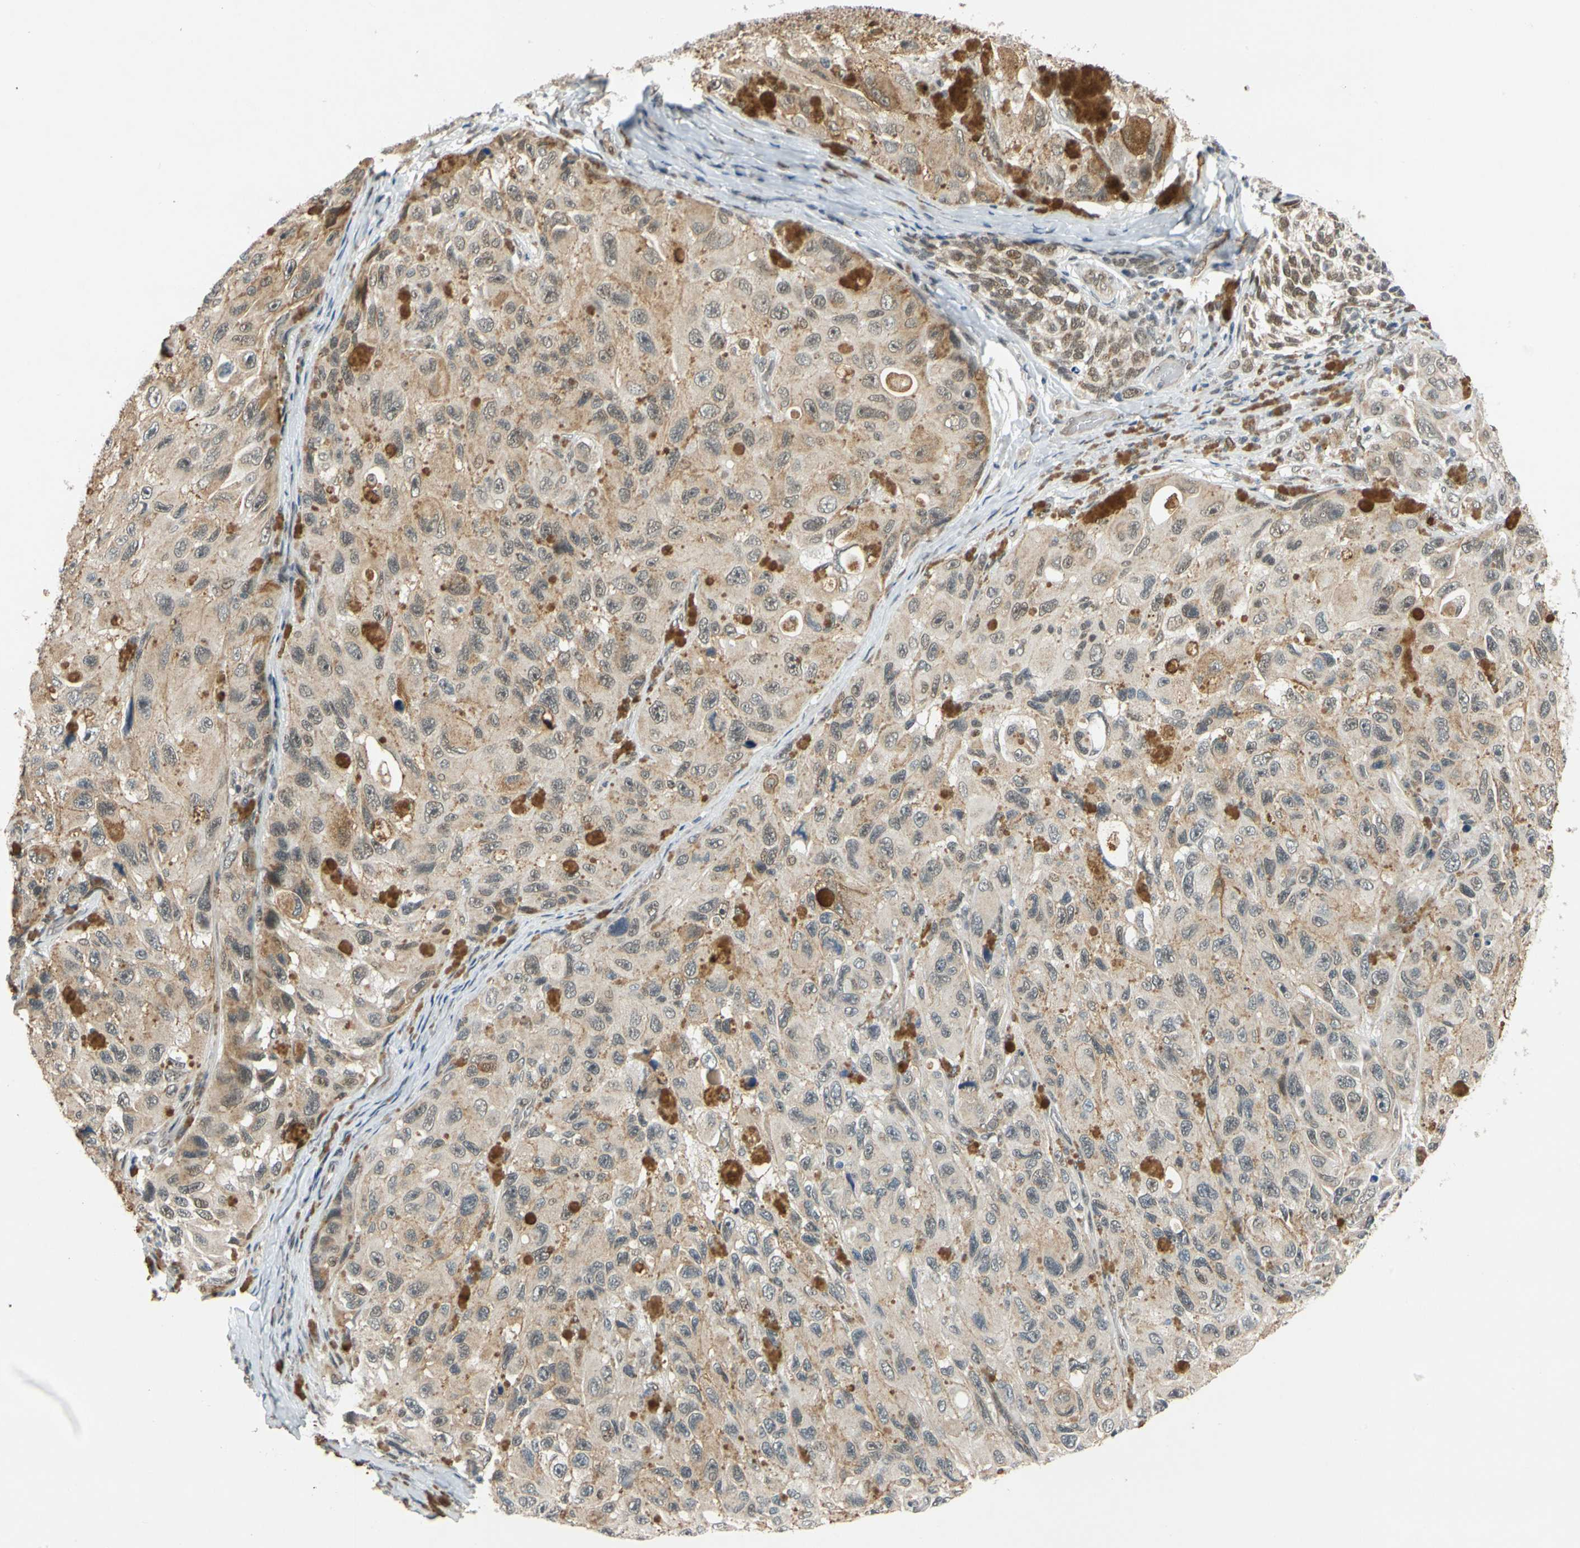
{"staining": {"intensity": "weak", "quantity": ">75%", "location": "cytoplasmic/membranous"}, "tissue": "melanoma", "cell_type": "Tumor cells", "image_type": "cancer", "snomed": [{"axis": "morphology", "description": "Malignant melanoma, NOS"}, {"axis": "topography", "description": "Skin"}], "caption": "A brown stain highlights weak cytoplasmic/membranous staining of a protein in human malignant melanoma tumor cells.", "gene": "POGZ", "patient": {"sex": "female", "age": 73}}